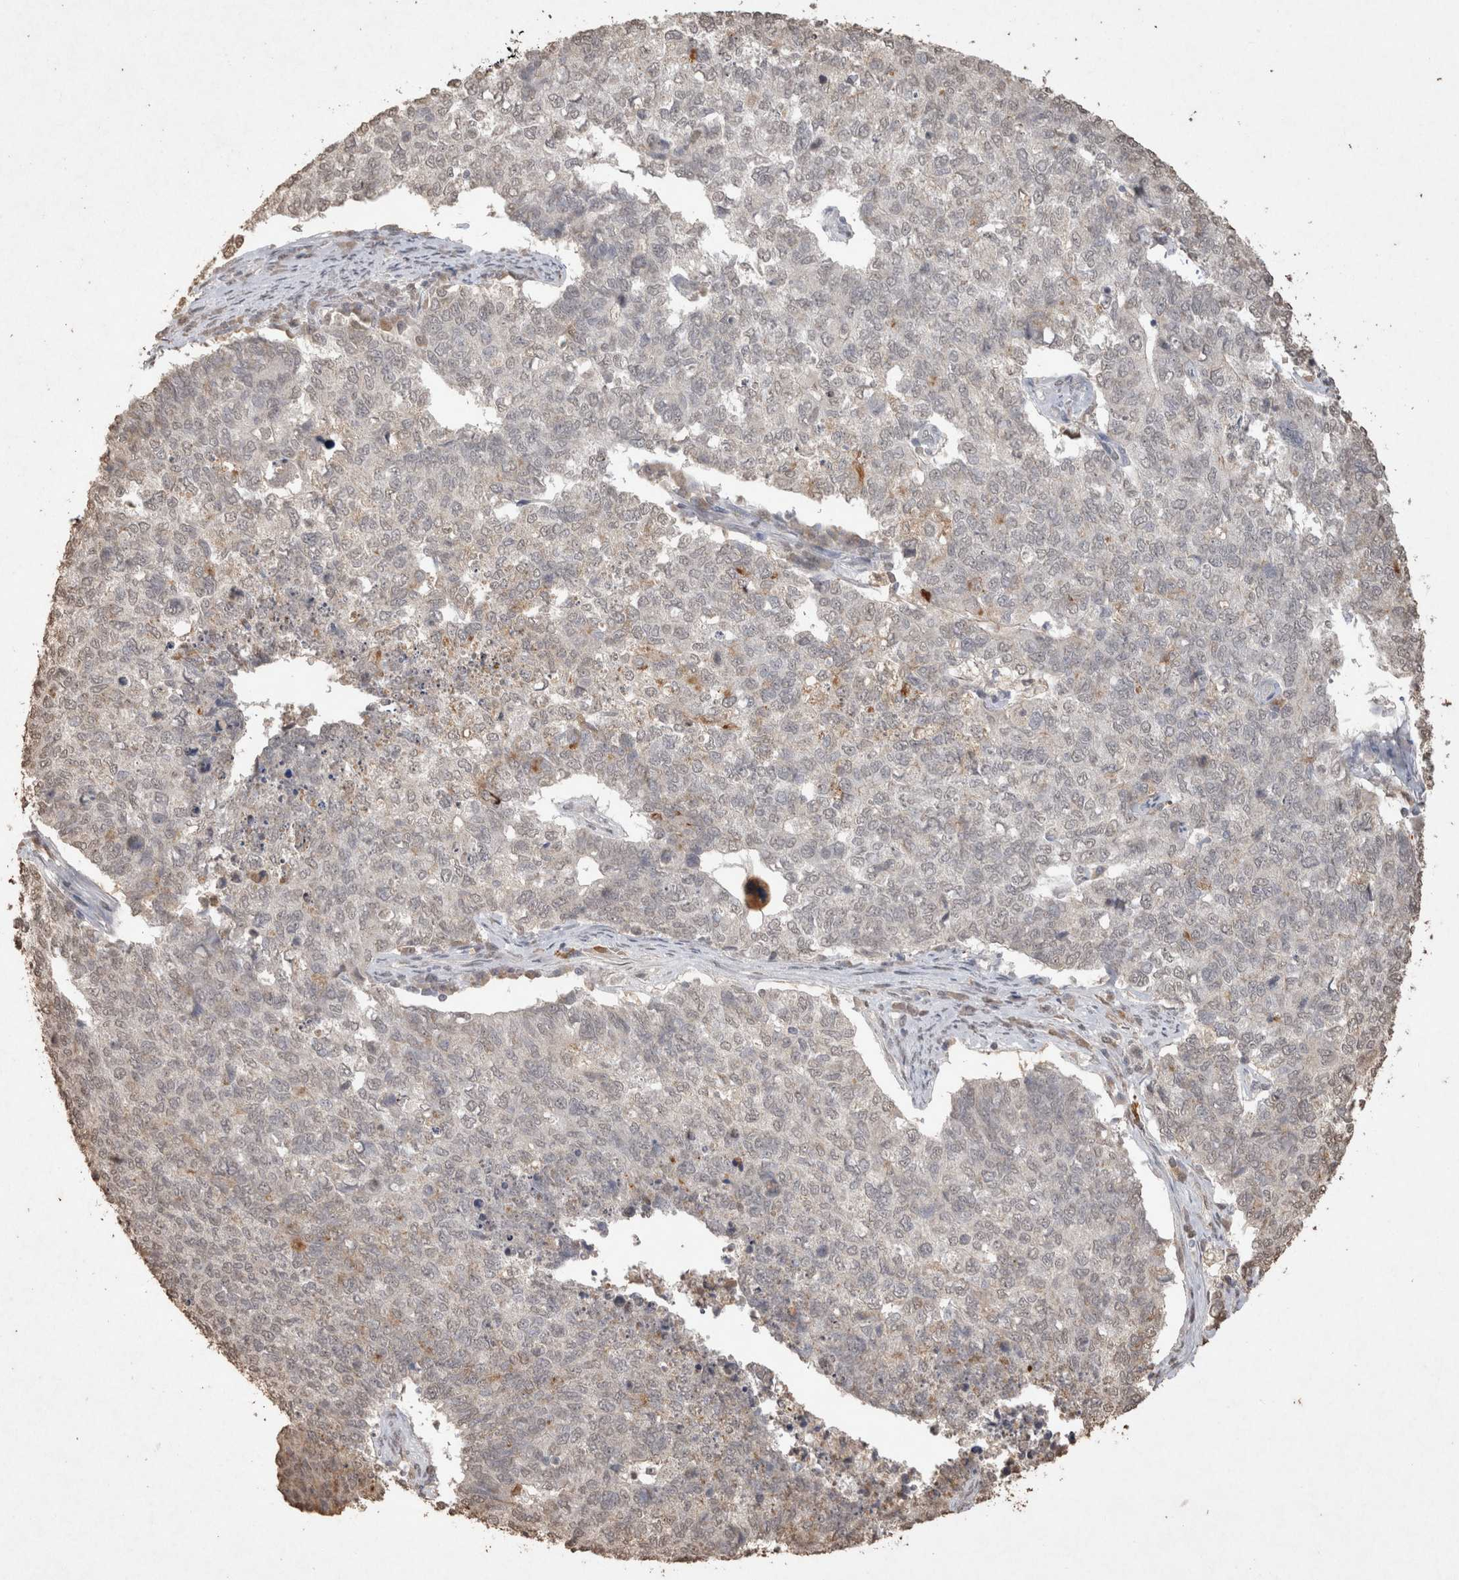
{"staining": {"intensity": "negative", "quantity": "none", "location": "none"}, "tissue": "cervical cancer", "cell_type": "Tumor cells", "image_type": "cancer", "snomed": [{"axis": "morphology", "description": "Squamous cell carcinoma, NOS"}, {"axis": "topography", "description": "Cervix"}], "caption": "Immunohistochemistry micrograph of neoplastic tissue: human cervical cancer stained with DAB shows no significant protein staining in tumor cells. The staining was performed using DAB (3,3'-diaminobenzidine) to visualize the protein expression in brown, while the nuclei were stained in blue with hematoxylin (Magnification: 20x).", "gene": "MLX", "patient": {"sex": "female", "age": 63}}